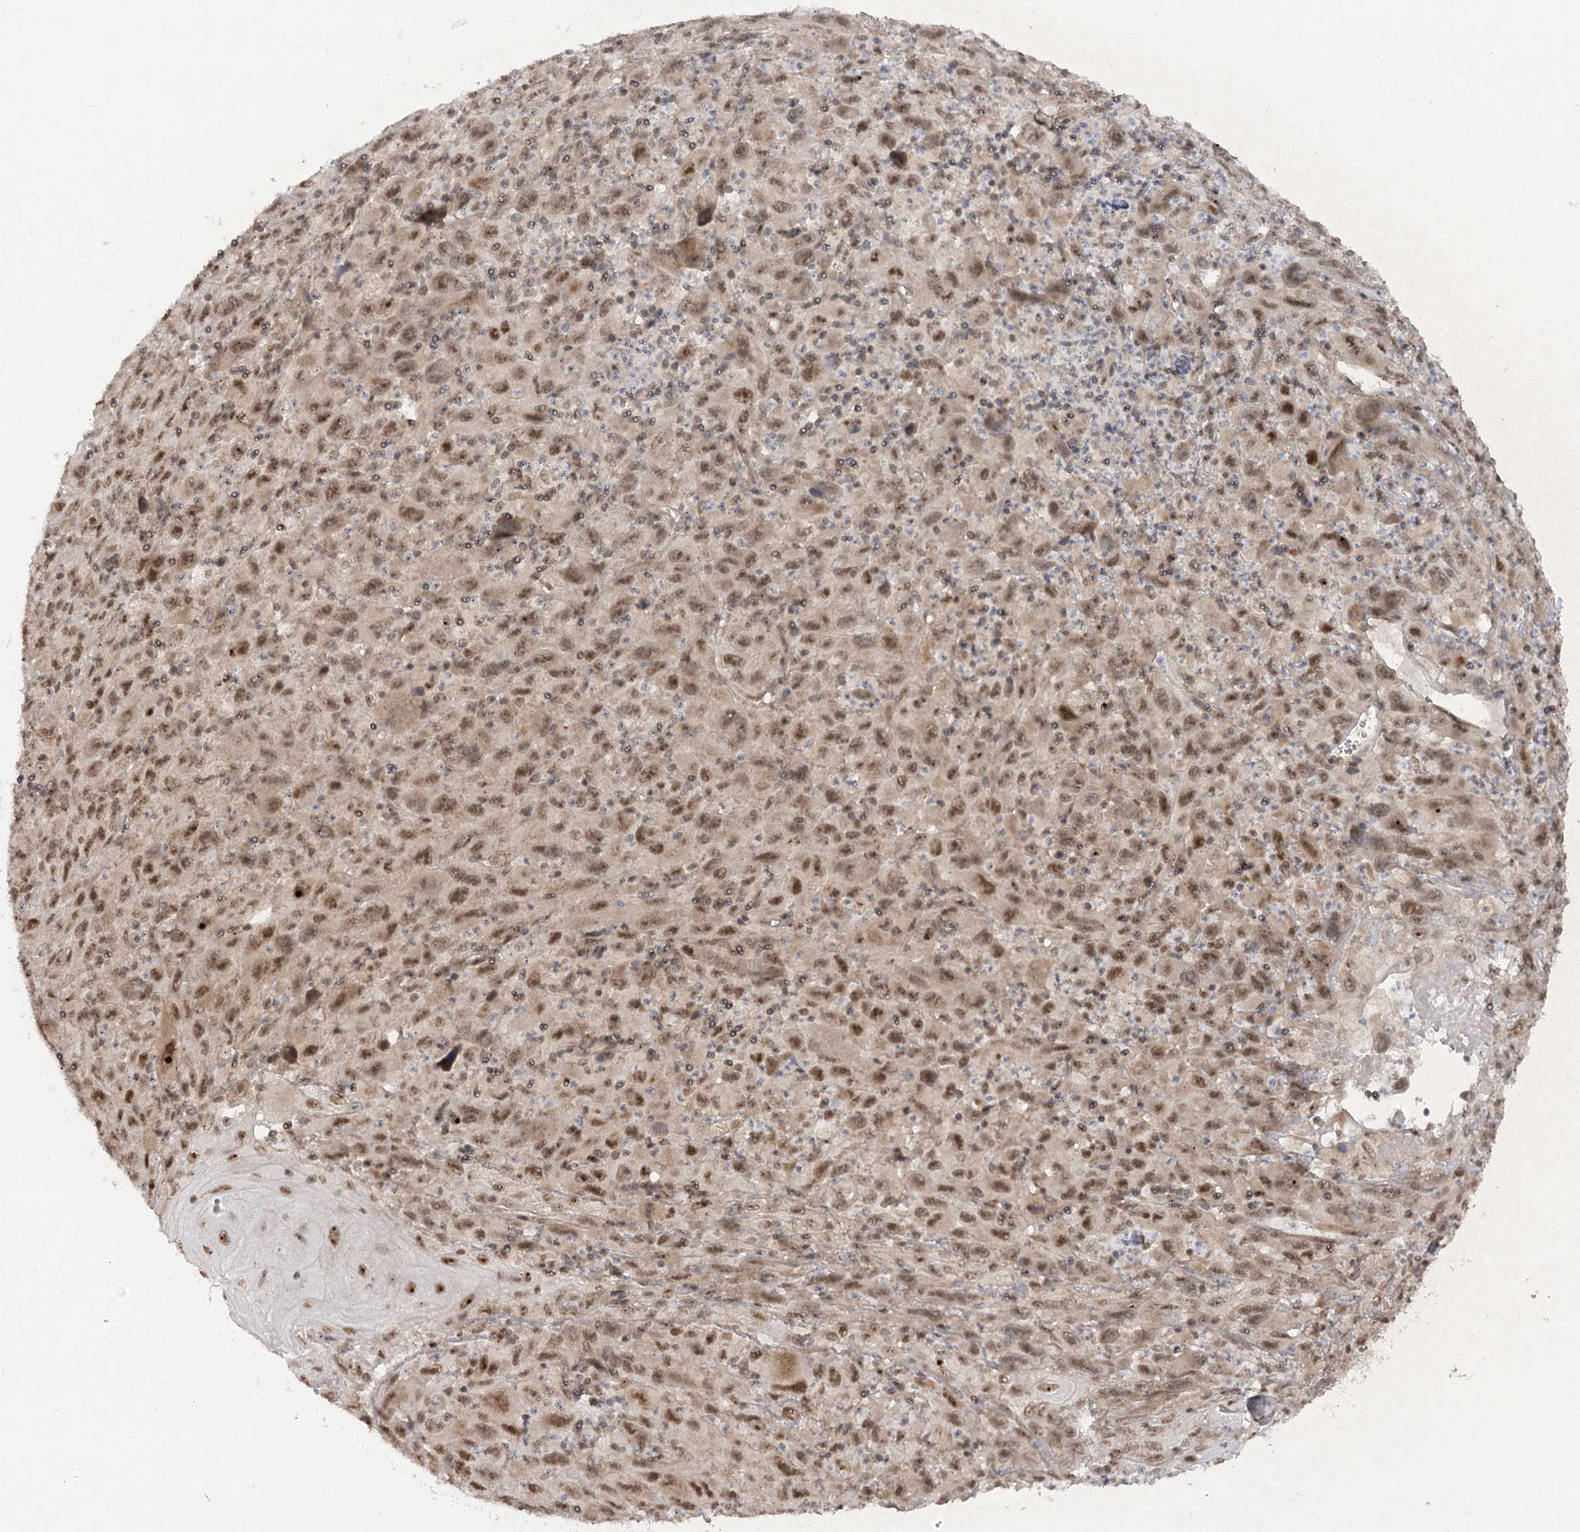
{"staining": {"intensity": "moderate", "quantity": ">75%", "location": "nuclear"}, "tissue": "melanoma", "cell_type": "Tumor cells", "image_type": "cancer", "snomed": [{"axis": "morphology", "description": "Malignant melanoma, Metastatic site"}, {"axis": "topography", "description": "Skin"}], "caption": "DAB (3,3'-diaminobenzidine) immunohistochemical staining of human melanoma displays moderate nuclear protein expression in approximately >75% of tumor cells.", "gene": "GNL3L", "patient": {"sex": "female", "age": 56}}